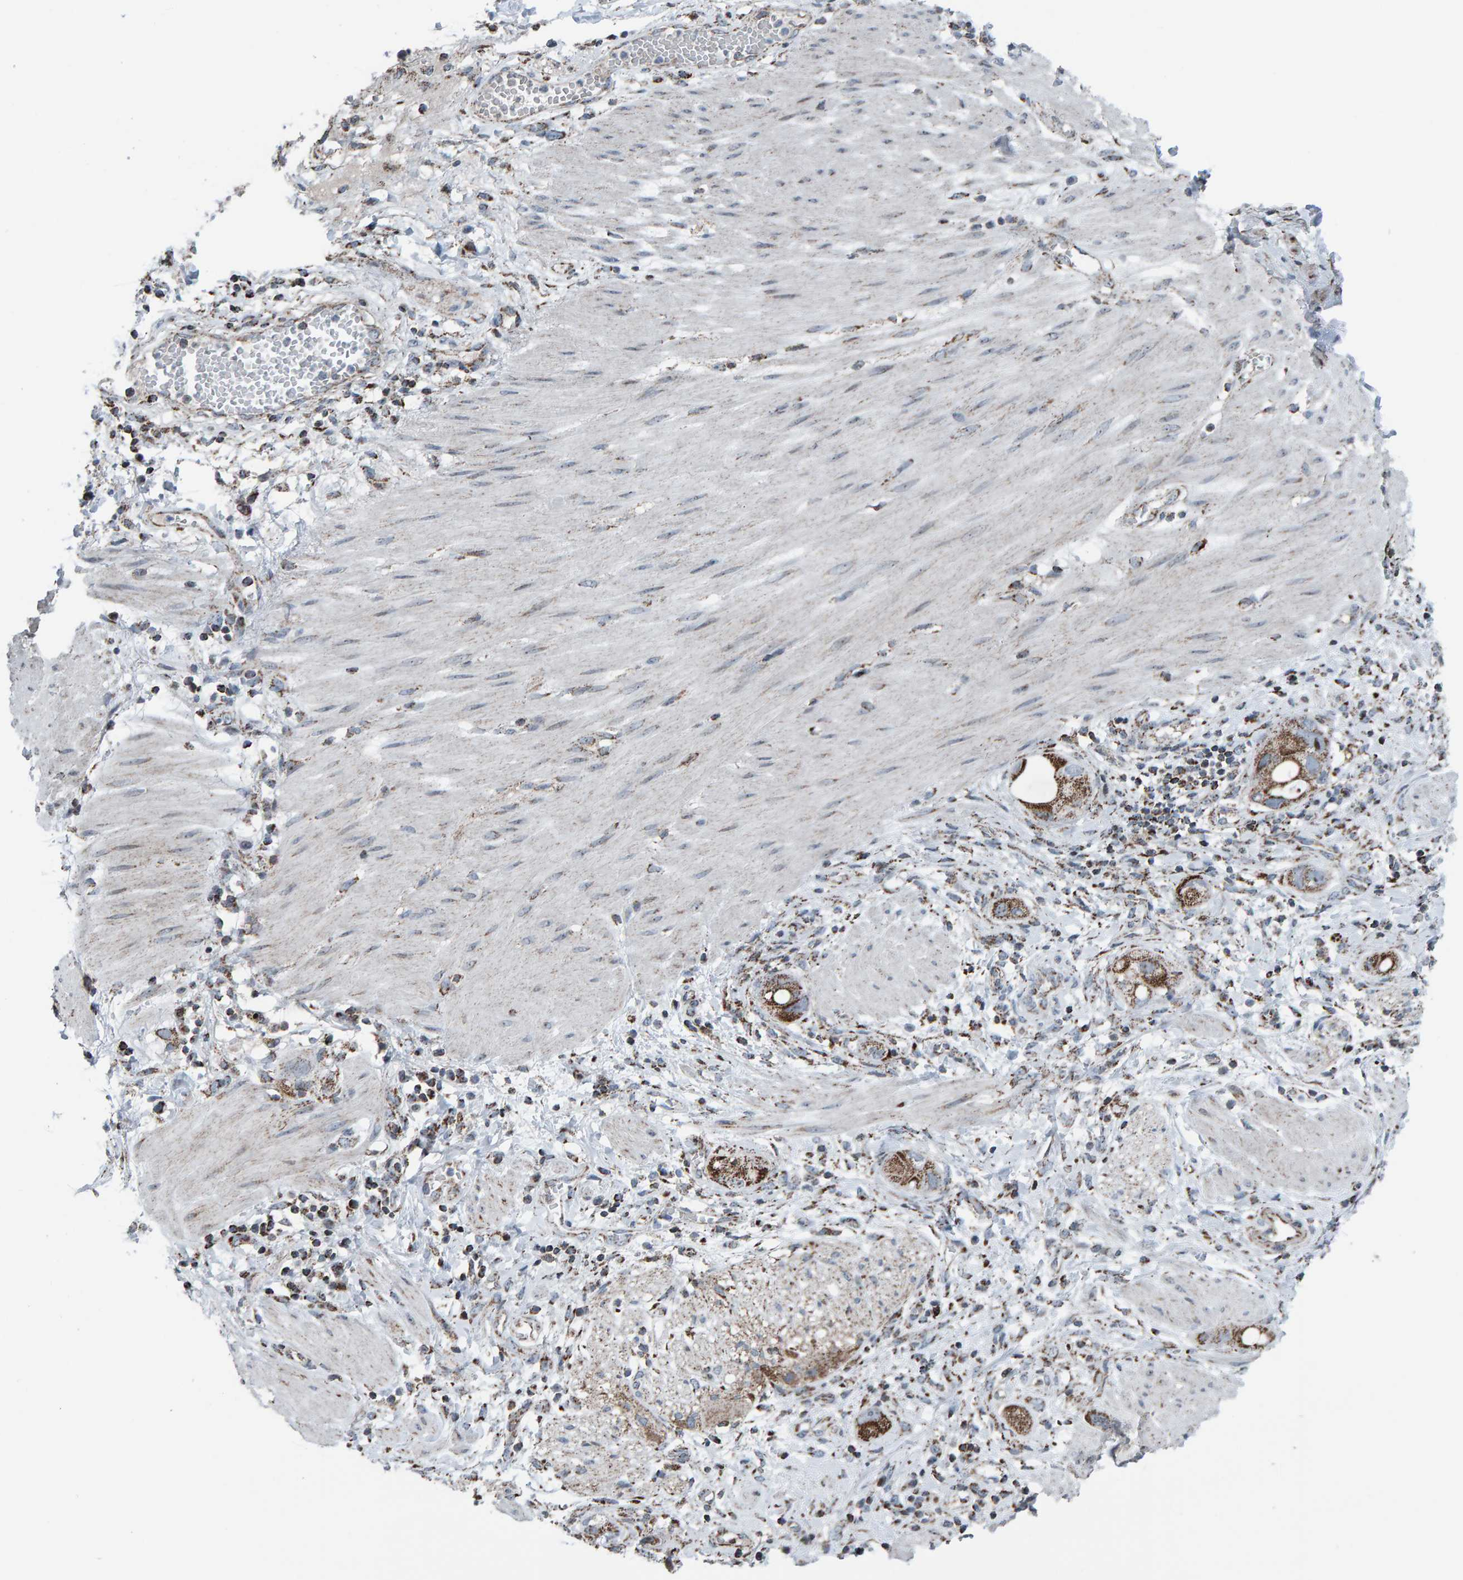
{"staining": {"intensity": "moderate", "quantity": ">75%", "location": "cytoplasmic/membranous"}, "tissue": "stomach cancer", "cell_type": "Tumor cells", "image_type": "cancer", "snomed": [{"axis": "morphology", "description": "Adenocarcinoma, NOS"}, {"axis": "topography", "description": "Stomach"}, {"axis": "topography", "description": "Stomach, lower"}], "caption": "Immunohistochemistry of stomach adenocarcinoma reveals medium levels of moderate cytoplasmic/membranous expression in about >75% of tumor cells.", "gene": "ZNF48", "patient": {"sex": "female", "age": 48}}